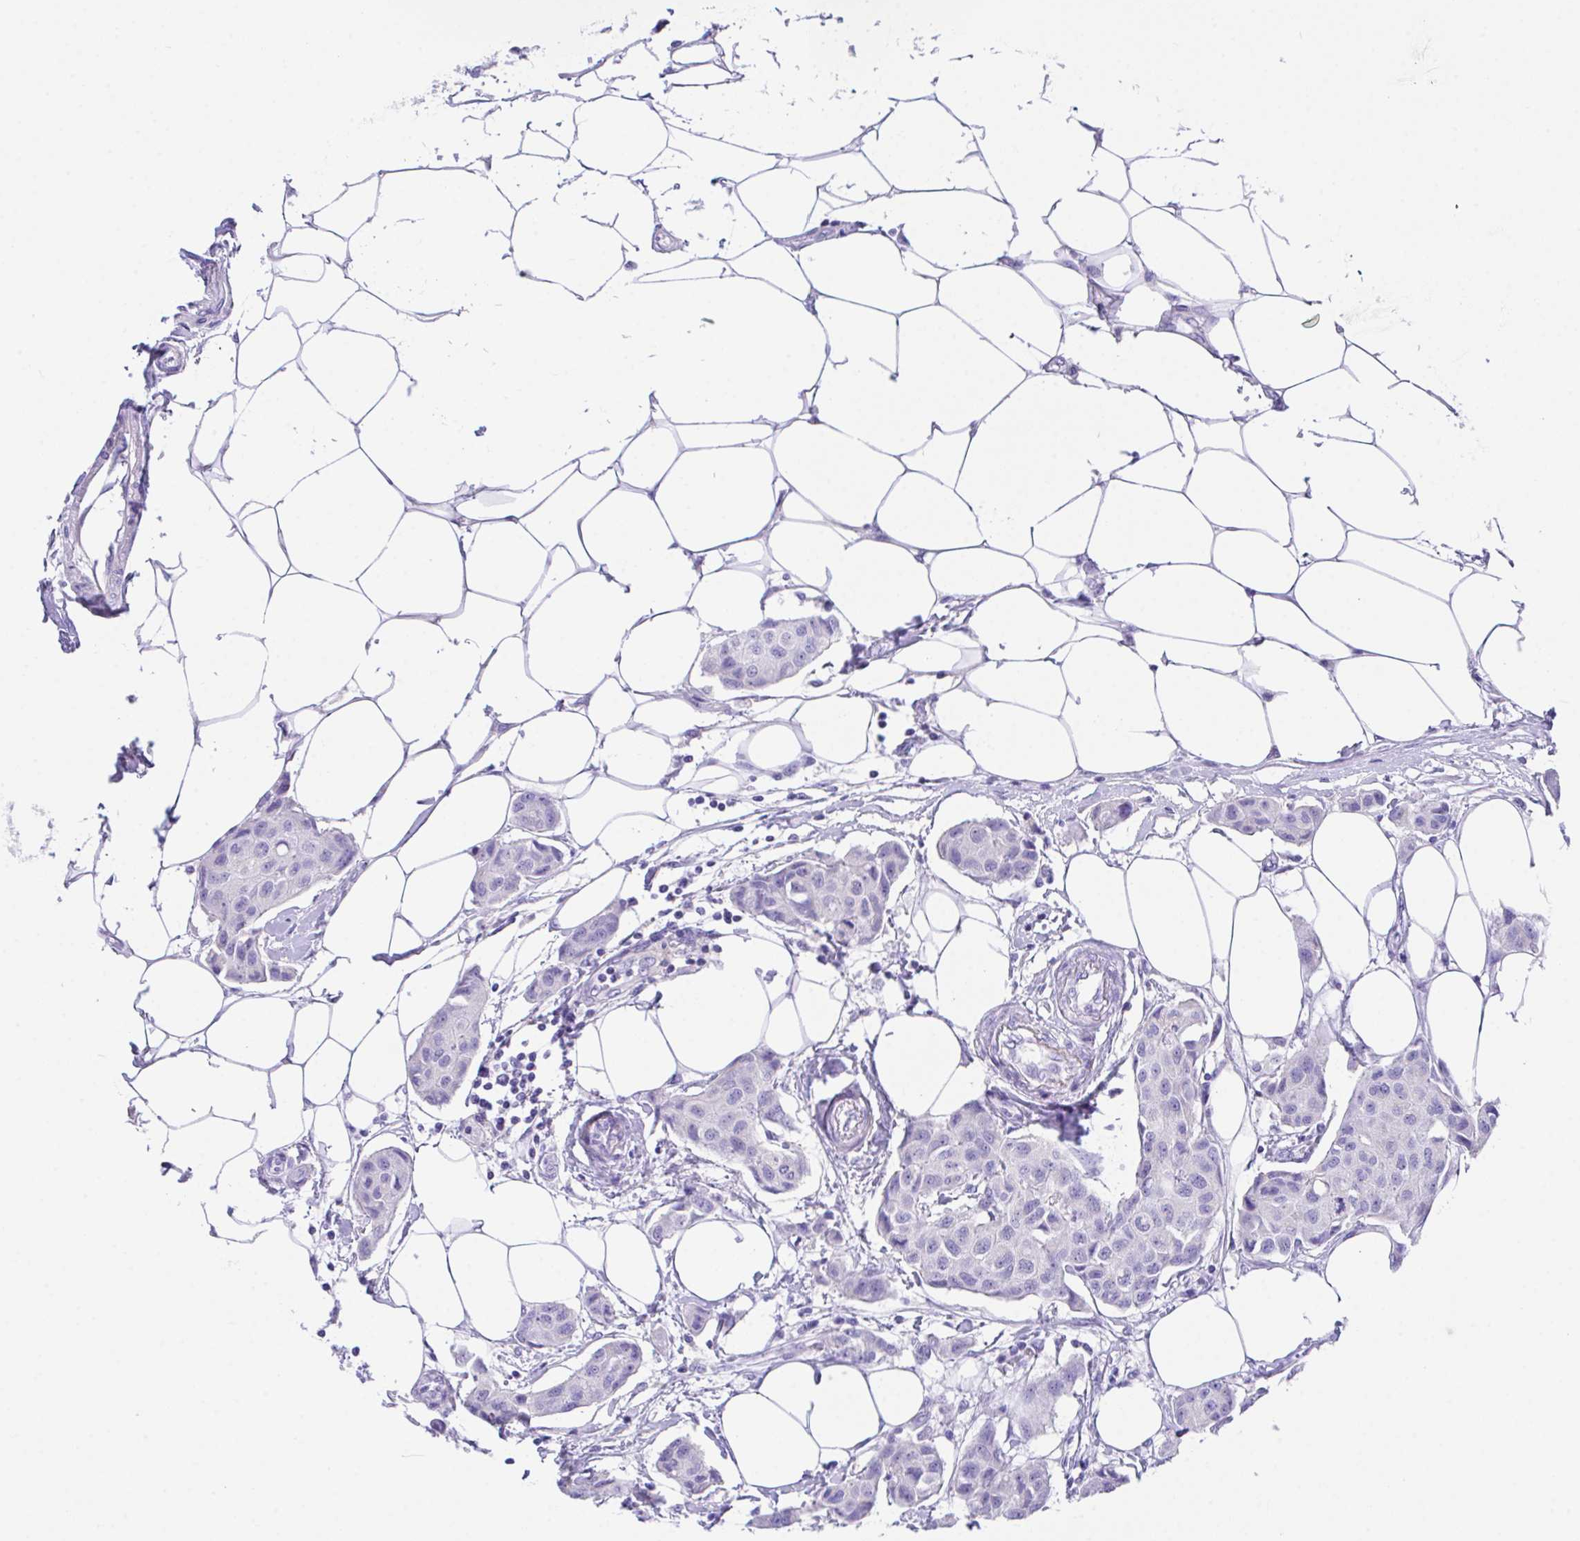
{"staining": {"intensity": "negative", "quantity": "none", "location": "none"}, "tissue": "breast cancer", "cell_type": "Tumor cells", "image_type": "cancer", "snomed": [{"axis": "morphology", "description": "Duct carcinoma"}, {"axis": "topography", "description": "Breast"}, {"axis": "topography", "description": "Lymph node"}], "caption": "The immunohistochemistry (IHC) histopathology image has no significant expression in tumor cells of breast cancer (infiltrating ductal carcinoma) tissue.", "gene": "SLC16A6", "patient": {"sex": "female", "age": 80}}